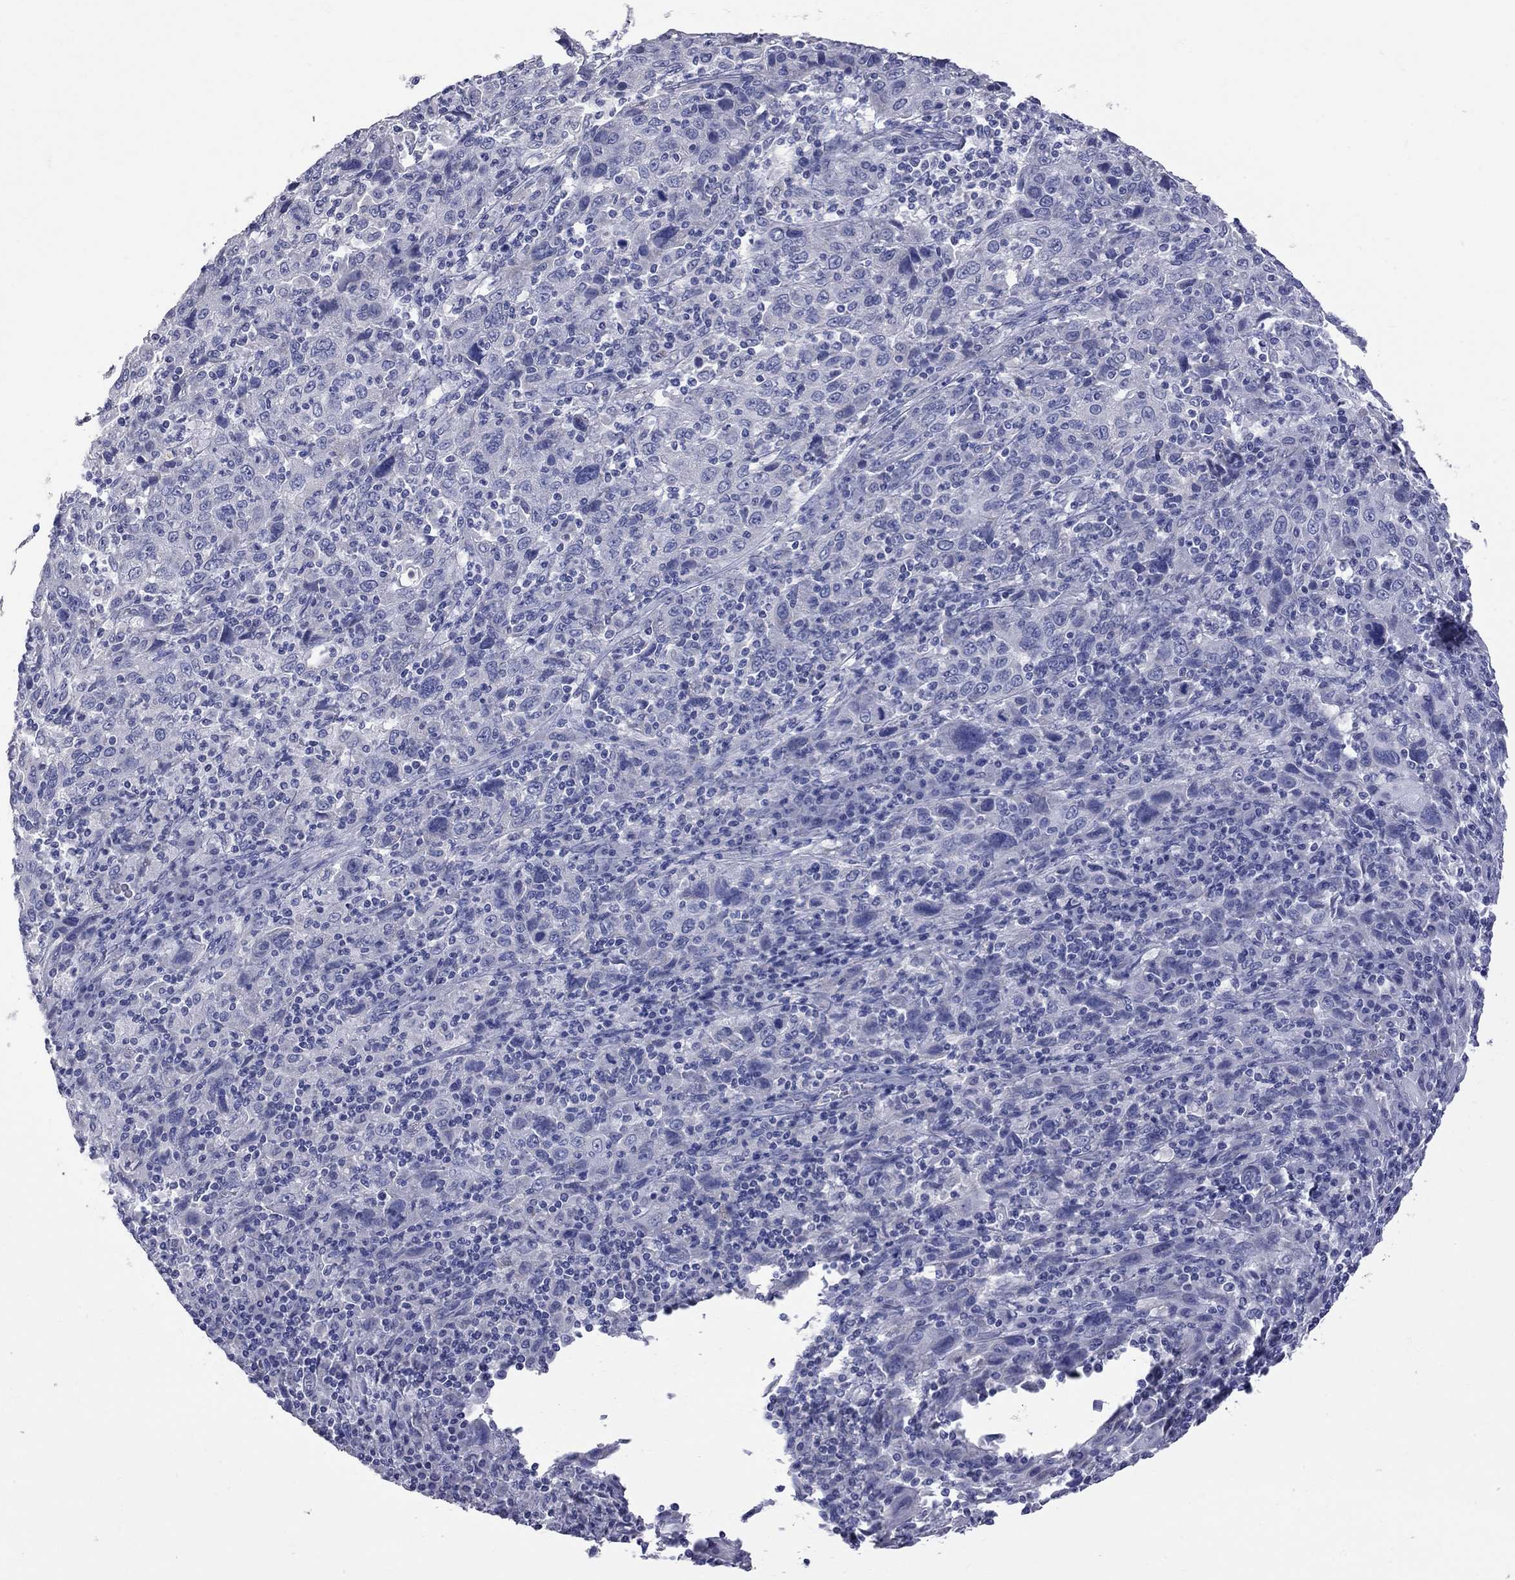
{"staining": {"intensity": "negative", "quantity": "none", "location": "none"}, "tissue": "cervical cancer", "cell_type": "Tumor cells", "image_type": "cancer", "snomed": [{"axis": "morphology", "description": "Squamous cell carcinoma, NOS"}, {"axis": "topography", "description": "Cervix"}], "caption": "The image shows no significant positivity in tumor cells of squamous cell carcinoma (cervical). (DAB immunohistochemistry (IHC) with hematoxylin counter stain).", "gene": "KCND2", "patient": {"sex": "female", "age": 46}}